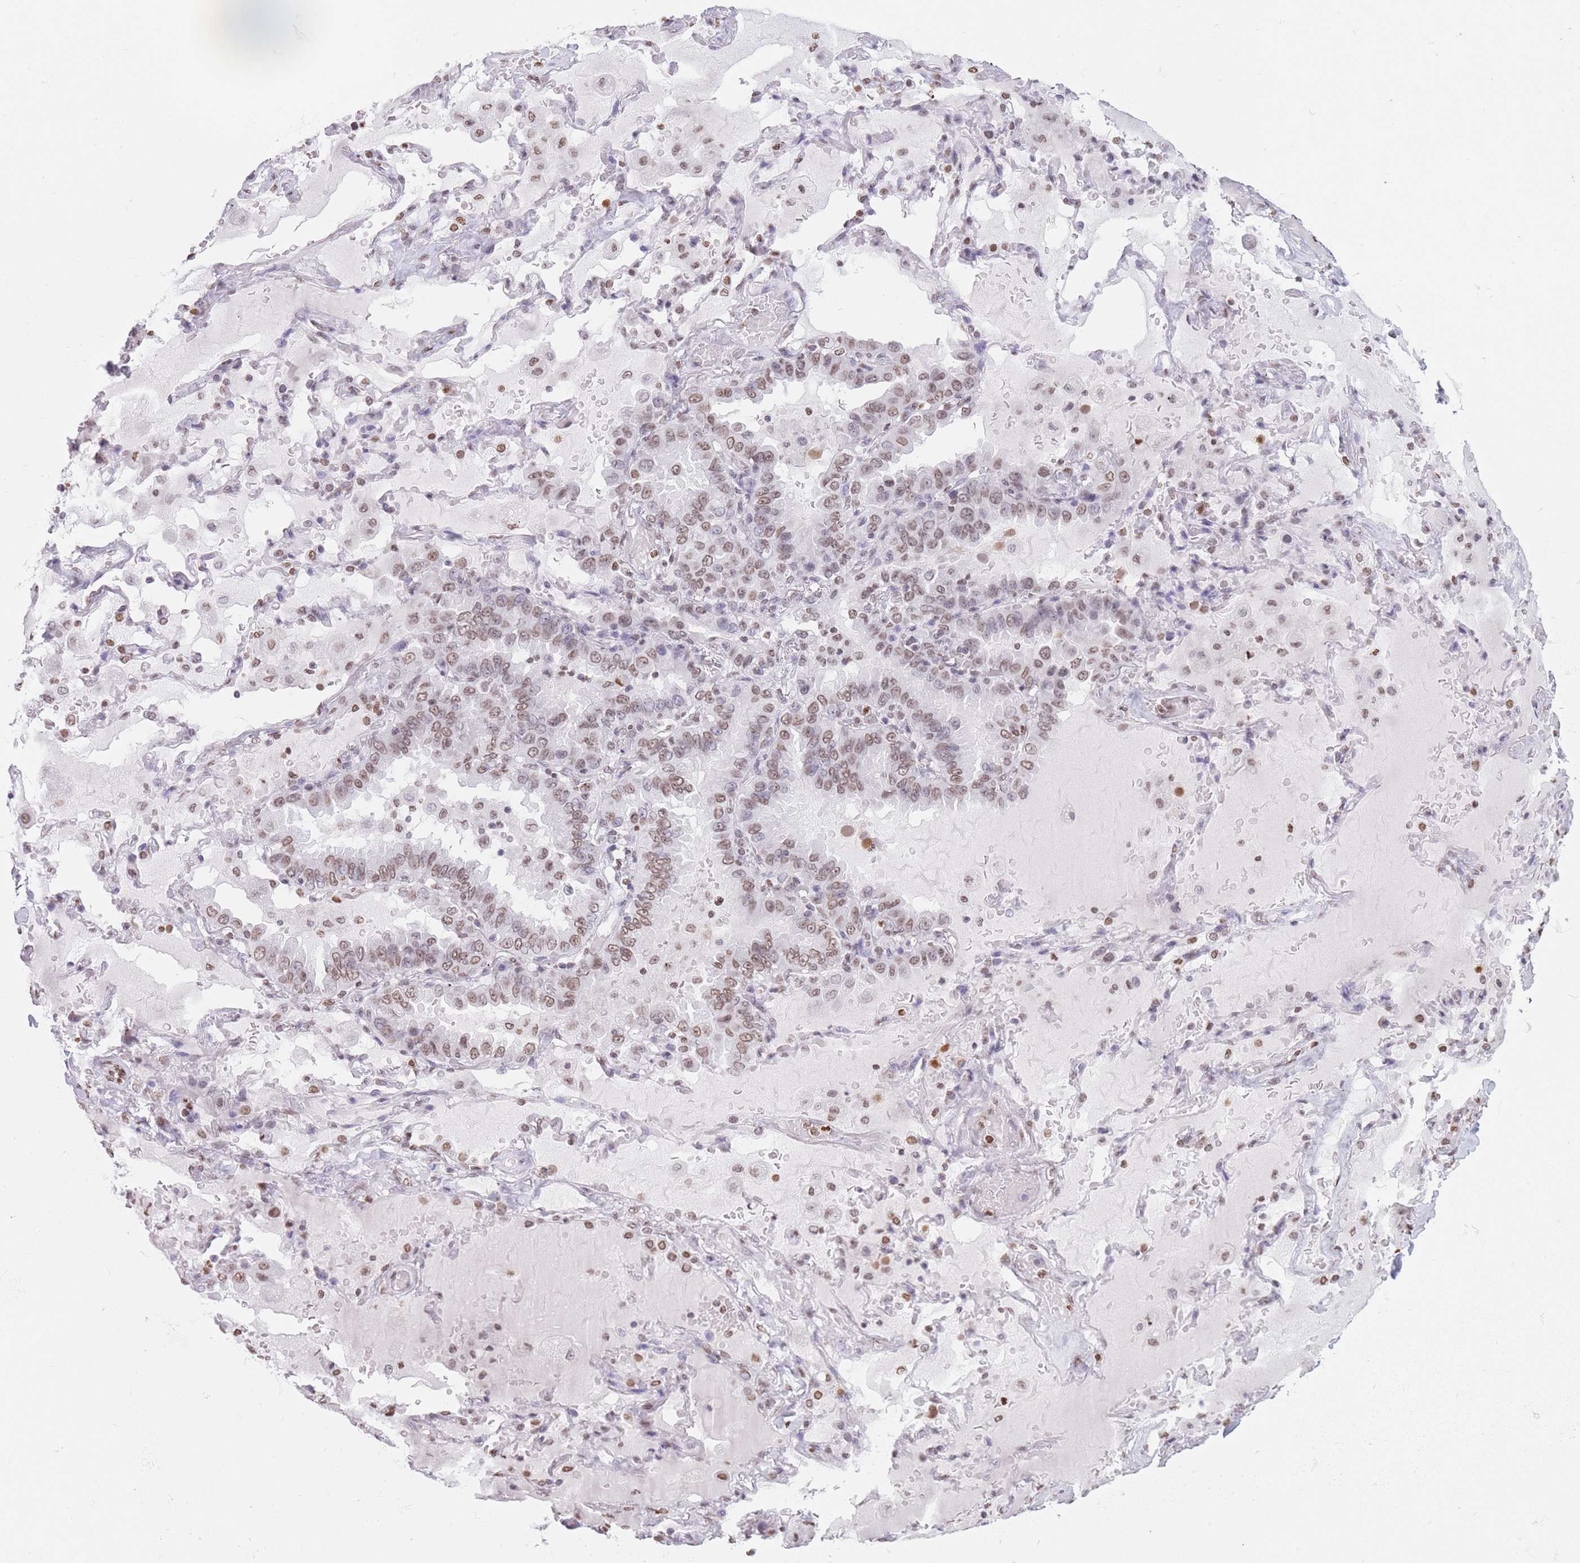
{"staining": {"intensity": "moderate", "quantity": ">75%", "location": "nuclear"}, "tissue": "lung cancer", "cell_type": "Tumor cells", "image_type": "cancer", "snomed": [{"axis": "morphology", "description": "Squamous cell carcinoma, NOS"}, {"axis": "topography", "description": "Lung"}], "caption": "The image displays immunohistochemical staining of lung squamous cell carcinoma. There is moderate nuclear staining is identified in approximately >75% of tumor cells.", "gene": "RYK", "patient": {"sex": "male", "age": 74}}